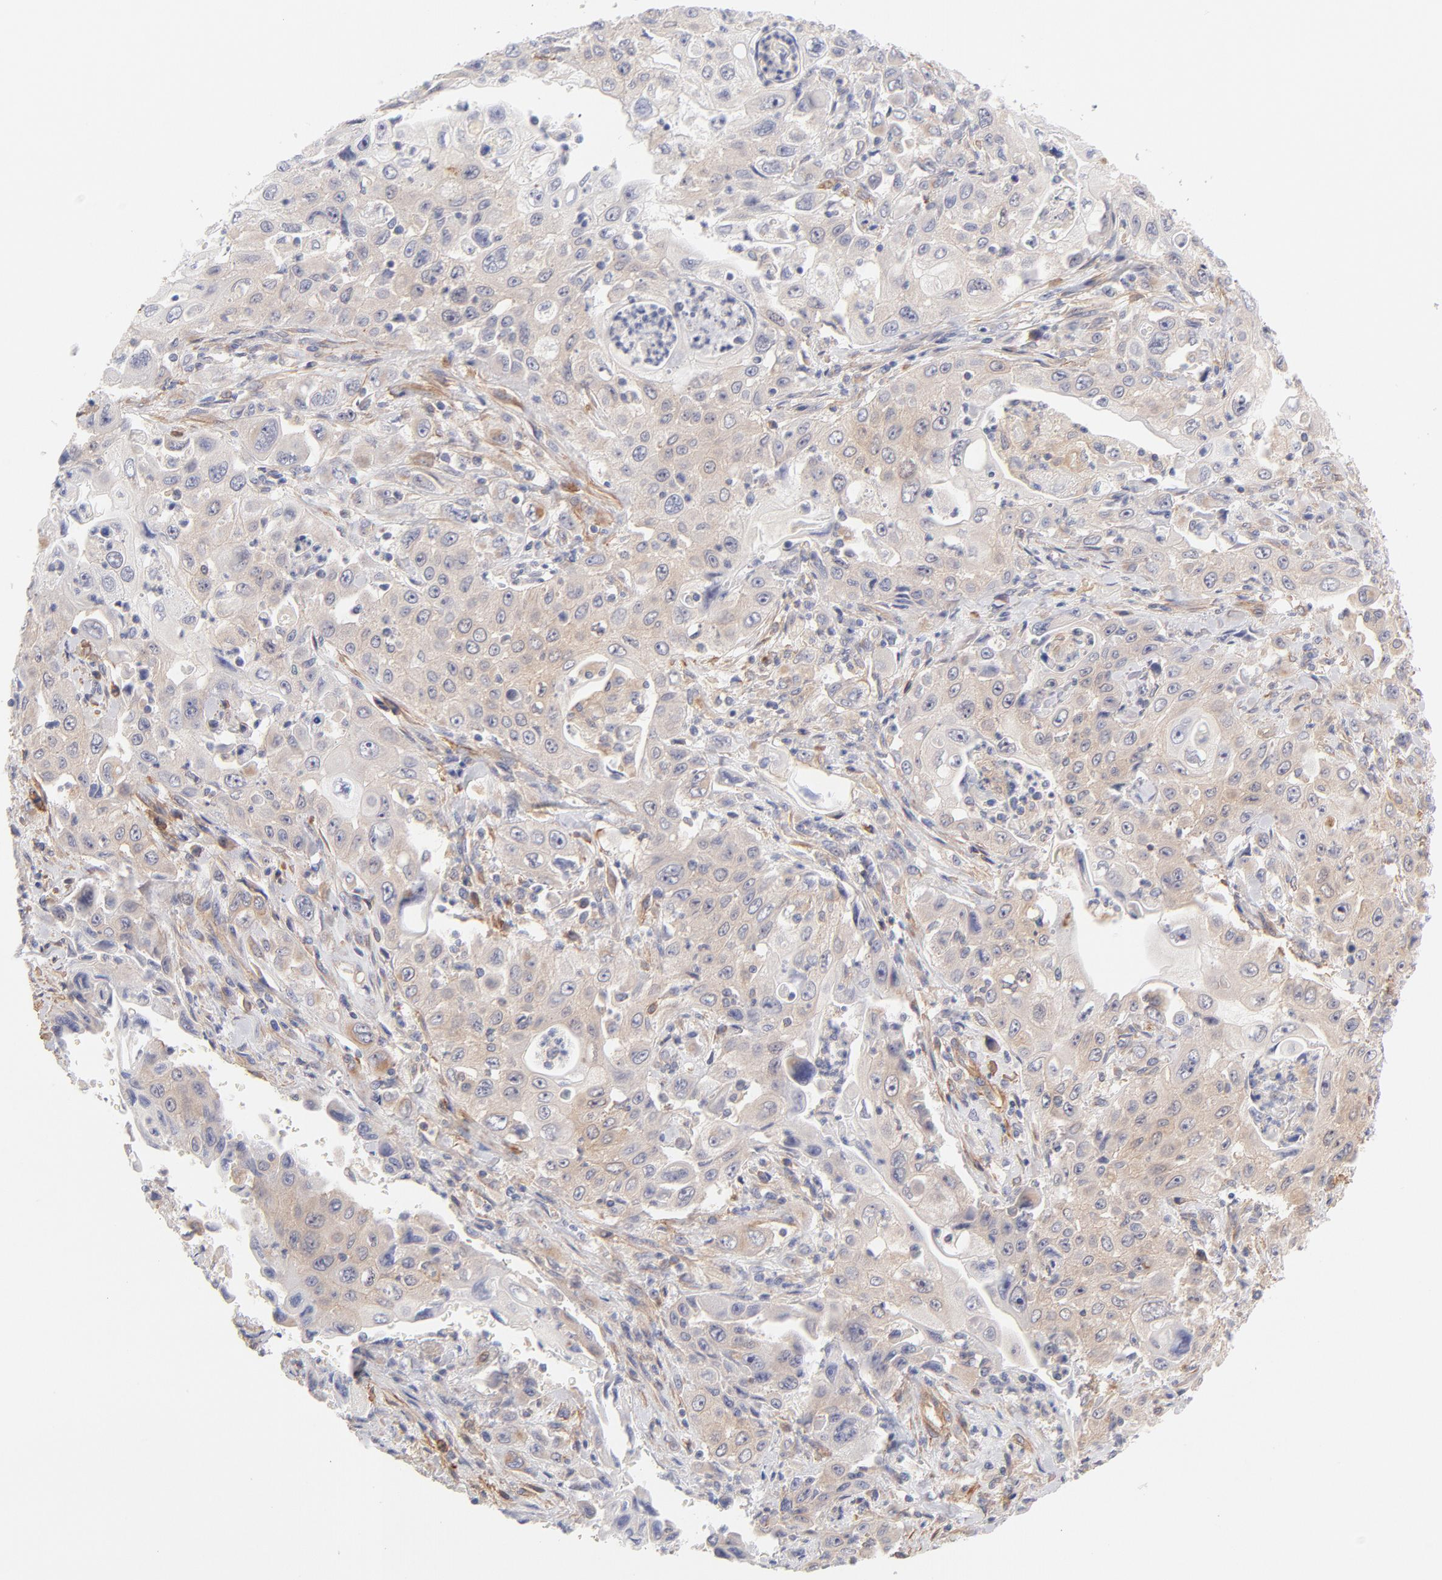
{"staining": {"intensity": "weak", "quantity": "25%-75%", "location": "cytoplasmic/membranous"}, "tissue": "pancreatic cancer", "cell_type": "Tumor cells", "image_type": "cancer", "snomed": [{"axis": "morphology", "description": "Adenocarcinoma, NOS"}, {"axis": "topography", "description": "Pancreas"}], "caption": "This is an image of immunohistochemistry (IHC) staining of pancreatic cancer, which shows weak staining in the cytoplasmic/membranous of tumor cells.", "gene": "LDLRAP1", "patient": {"sex": "male", "age": 70}}